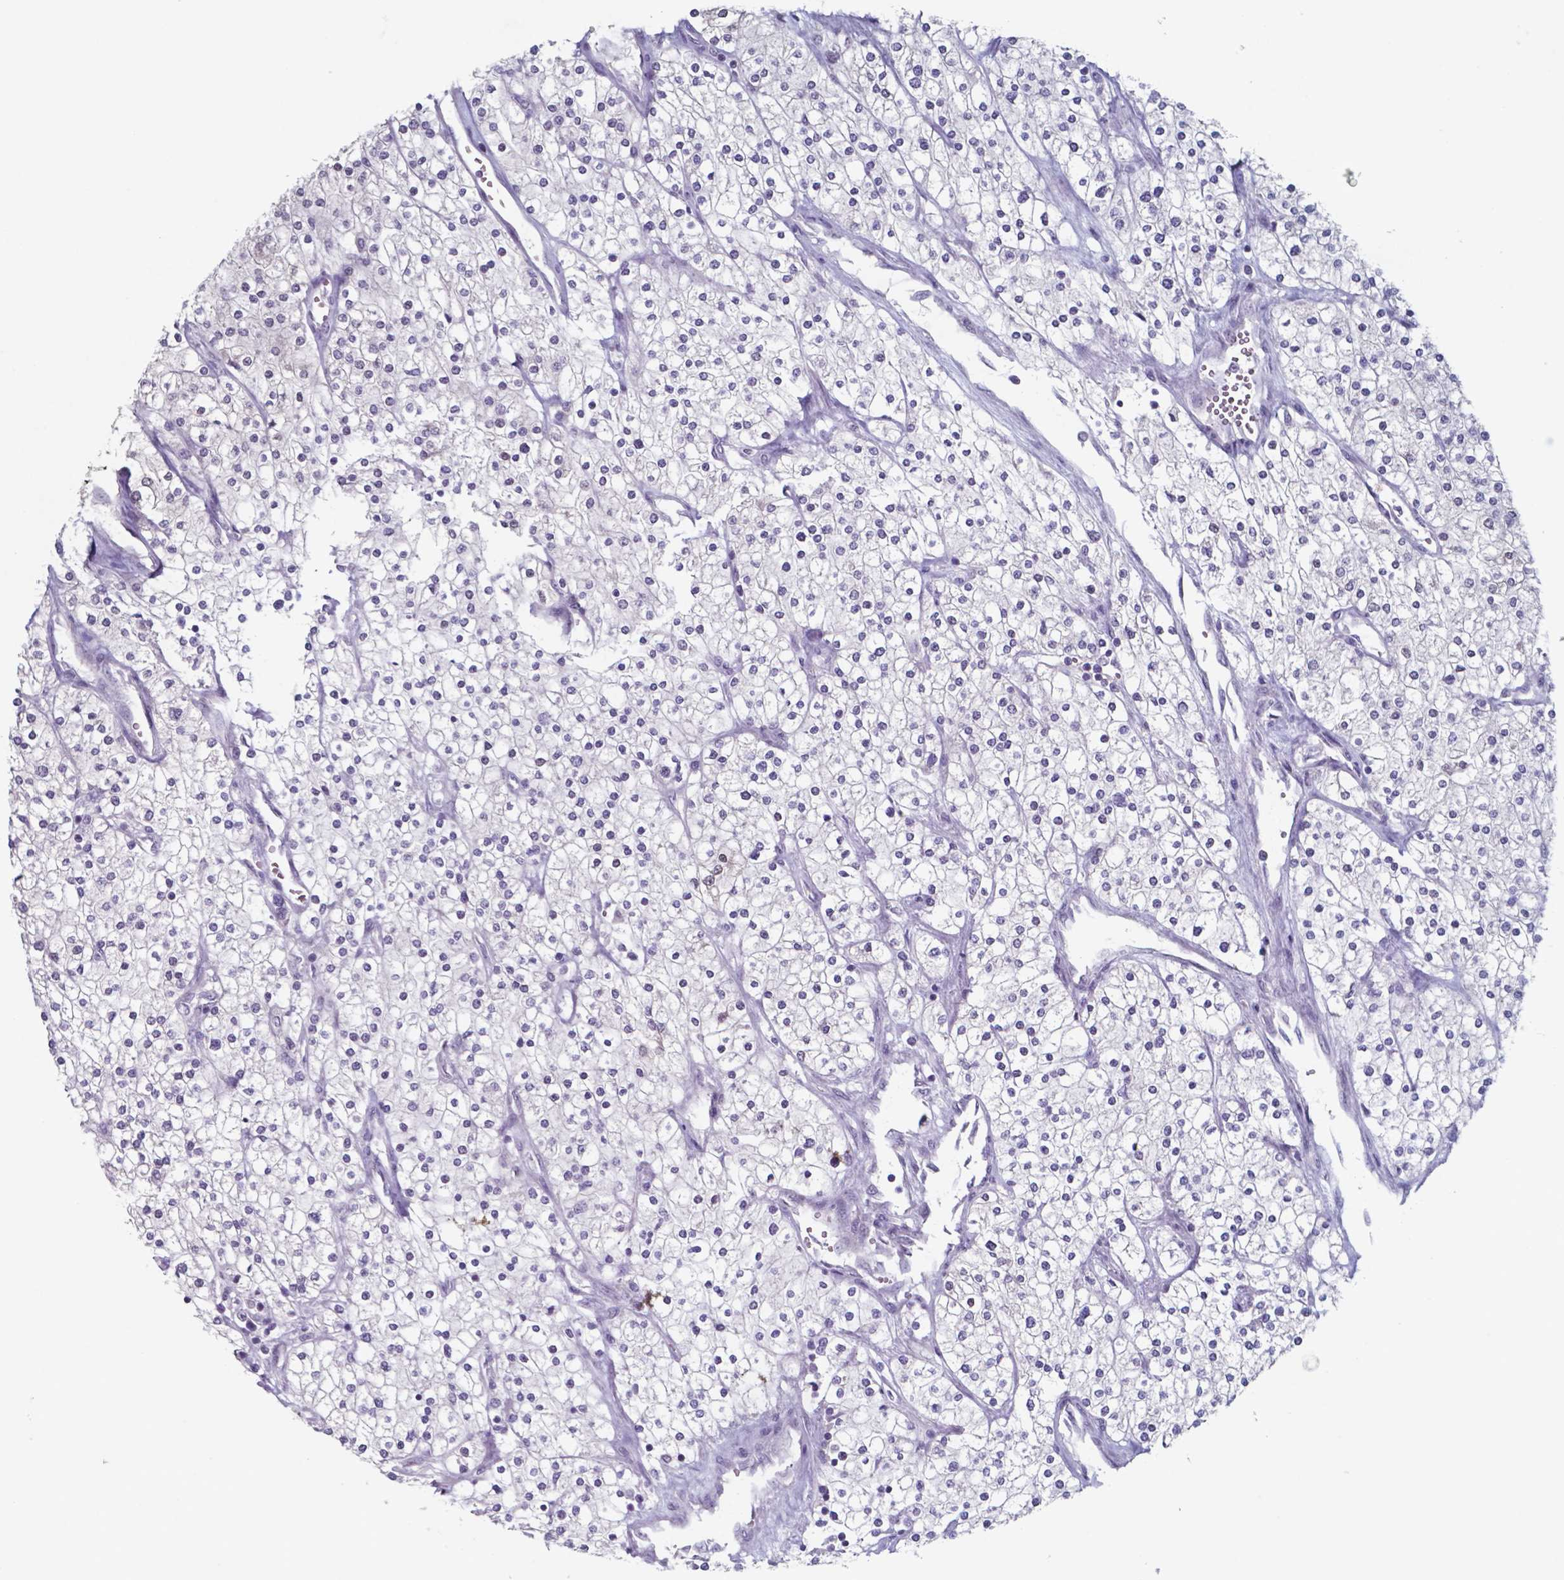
{"staining": {"intensity": "negative", "quantity": "none", "location": "none"}, "tissue": "renal cancer", "cell_type": "Tumor cells", "image_type": "cancer", "snomed": [{"axis": "morphology", "description": "Adenocarcinoma, NOS"}, {"axis": "topography", "description": "Kidney"}], "caption": "Immunohistochemistry (IHC) micrograph of human renal cancer stained for a protein (brown), which demonstrates no staining in tumor cells.", "gene": "TDP2", "patient": {"sex": "male", "age": 80}}